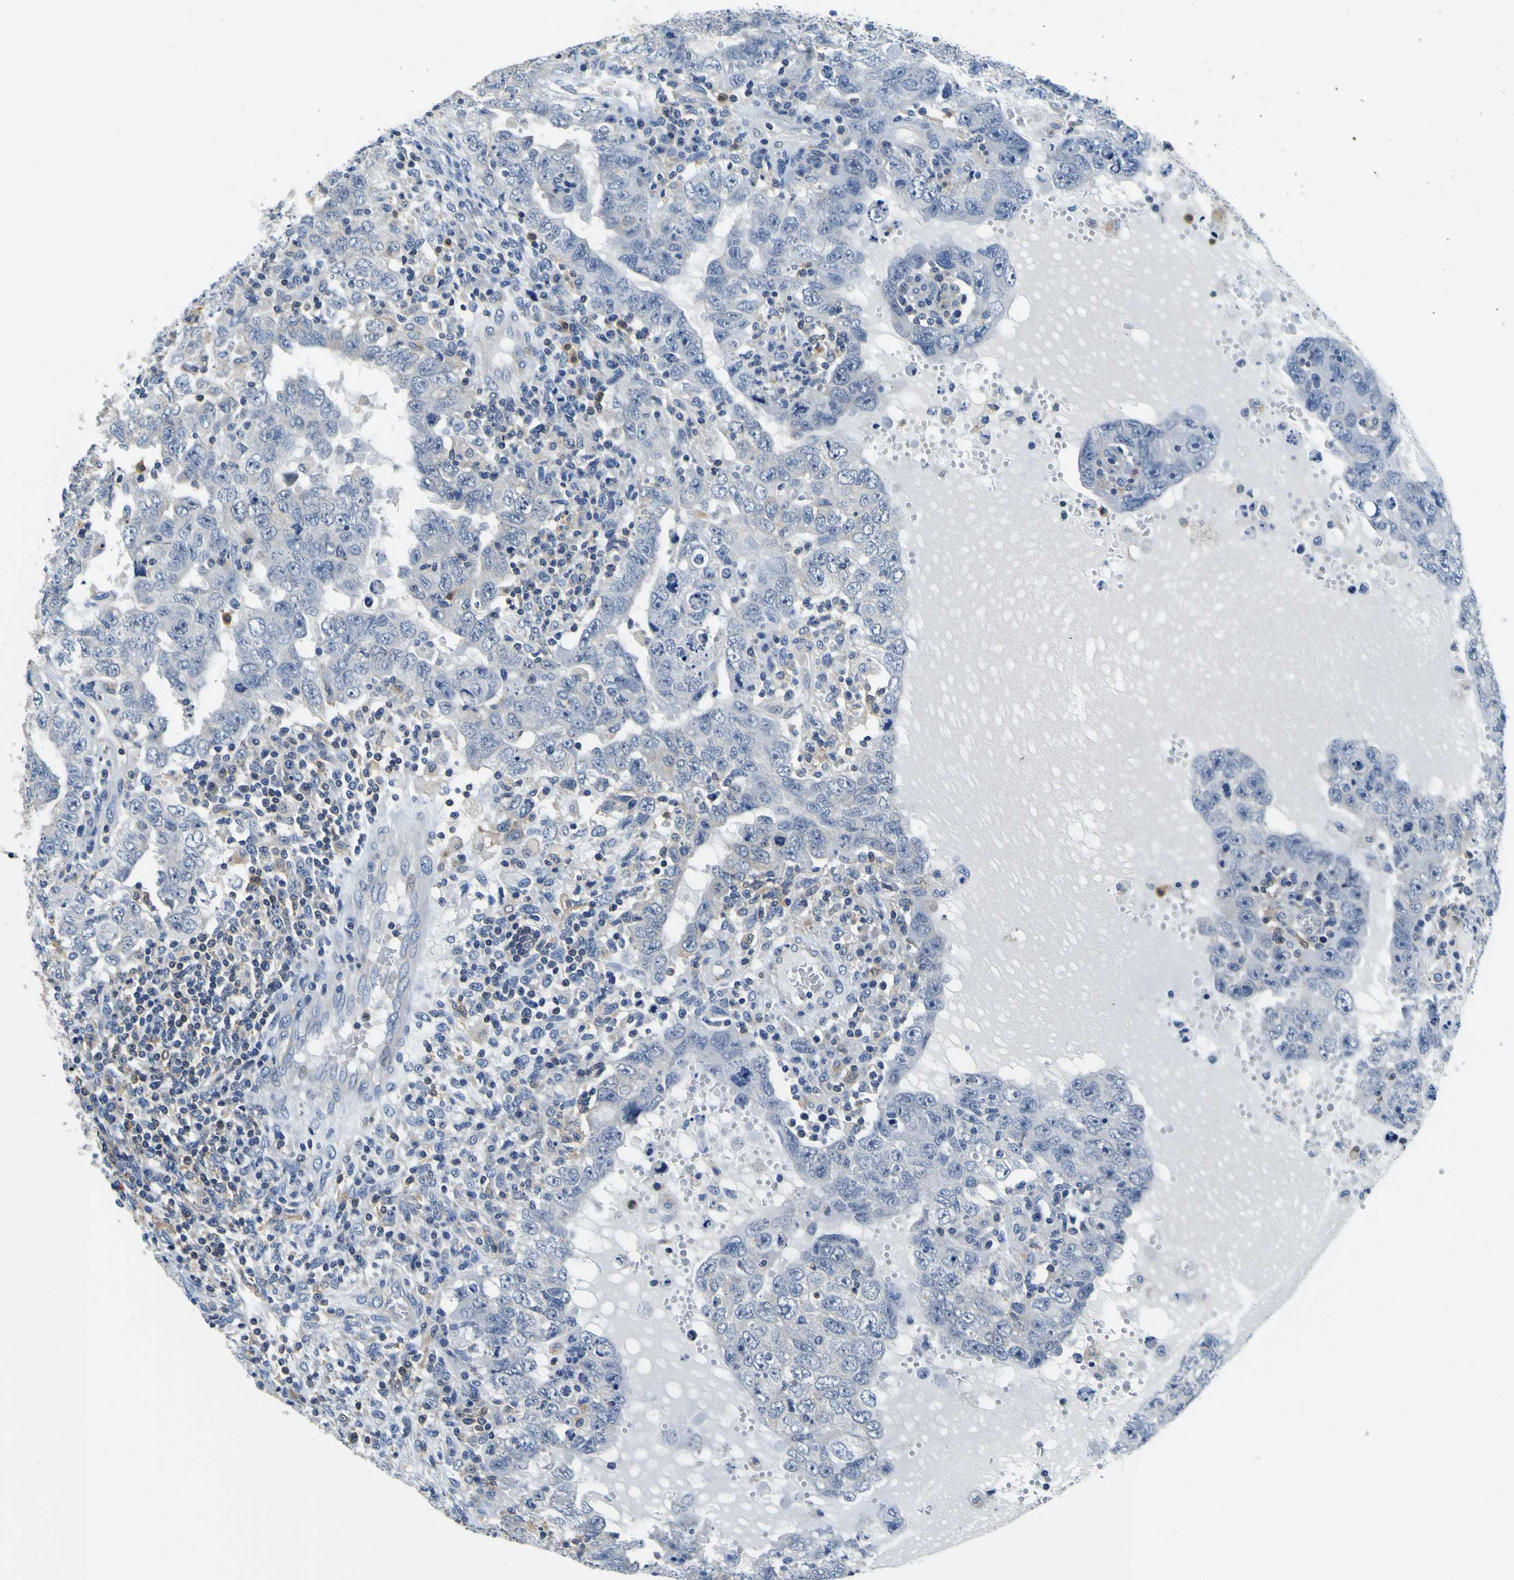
{"staining": {"intensity": "weak", "quantity": "<25%", "location": "cytoplasmic/membranous"}, "tissue": "testis cancer", "cell_type": "Tumor cells", "image_type": "cancer", "snomed": [{"axis": "morphology", "description": "Carcinoma, Embryonal, NOS"}, {"axis": "topography", "description": "Testis"}], "caption": "Tumor cells are negative for brown protein staining in testis cancer.", "gene": "TNIK", "patient": {"sex": "male", "age": 26}}